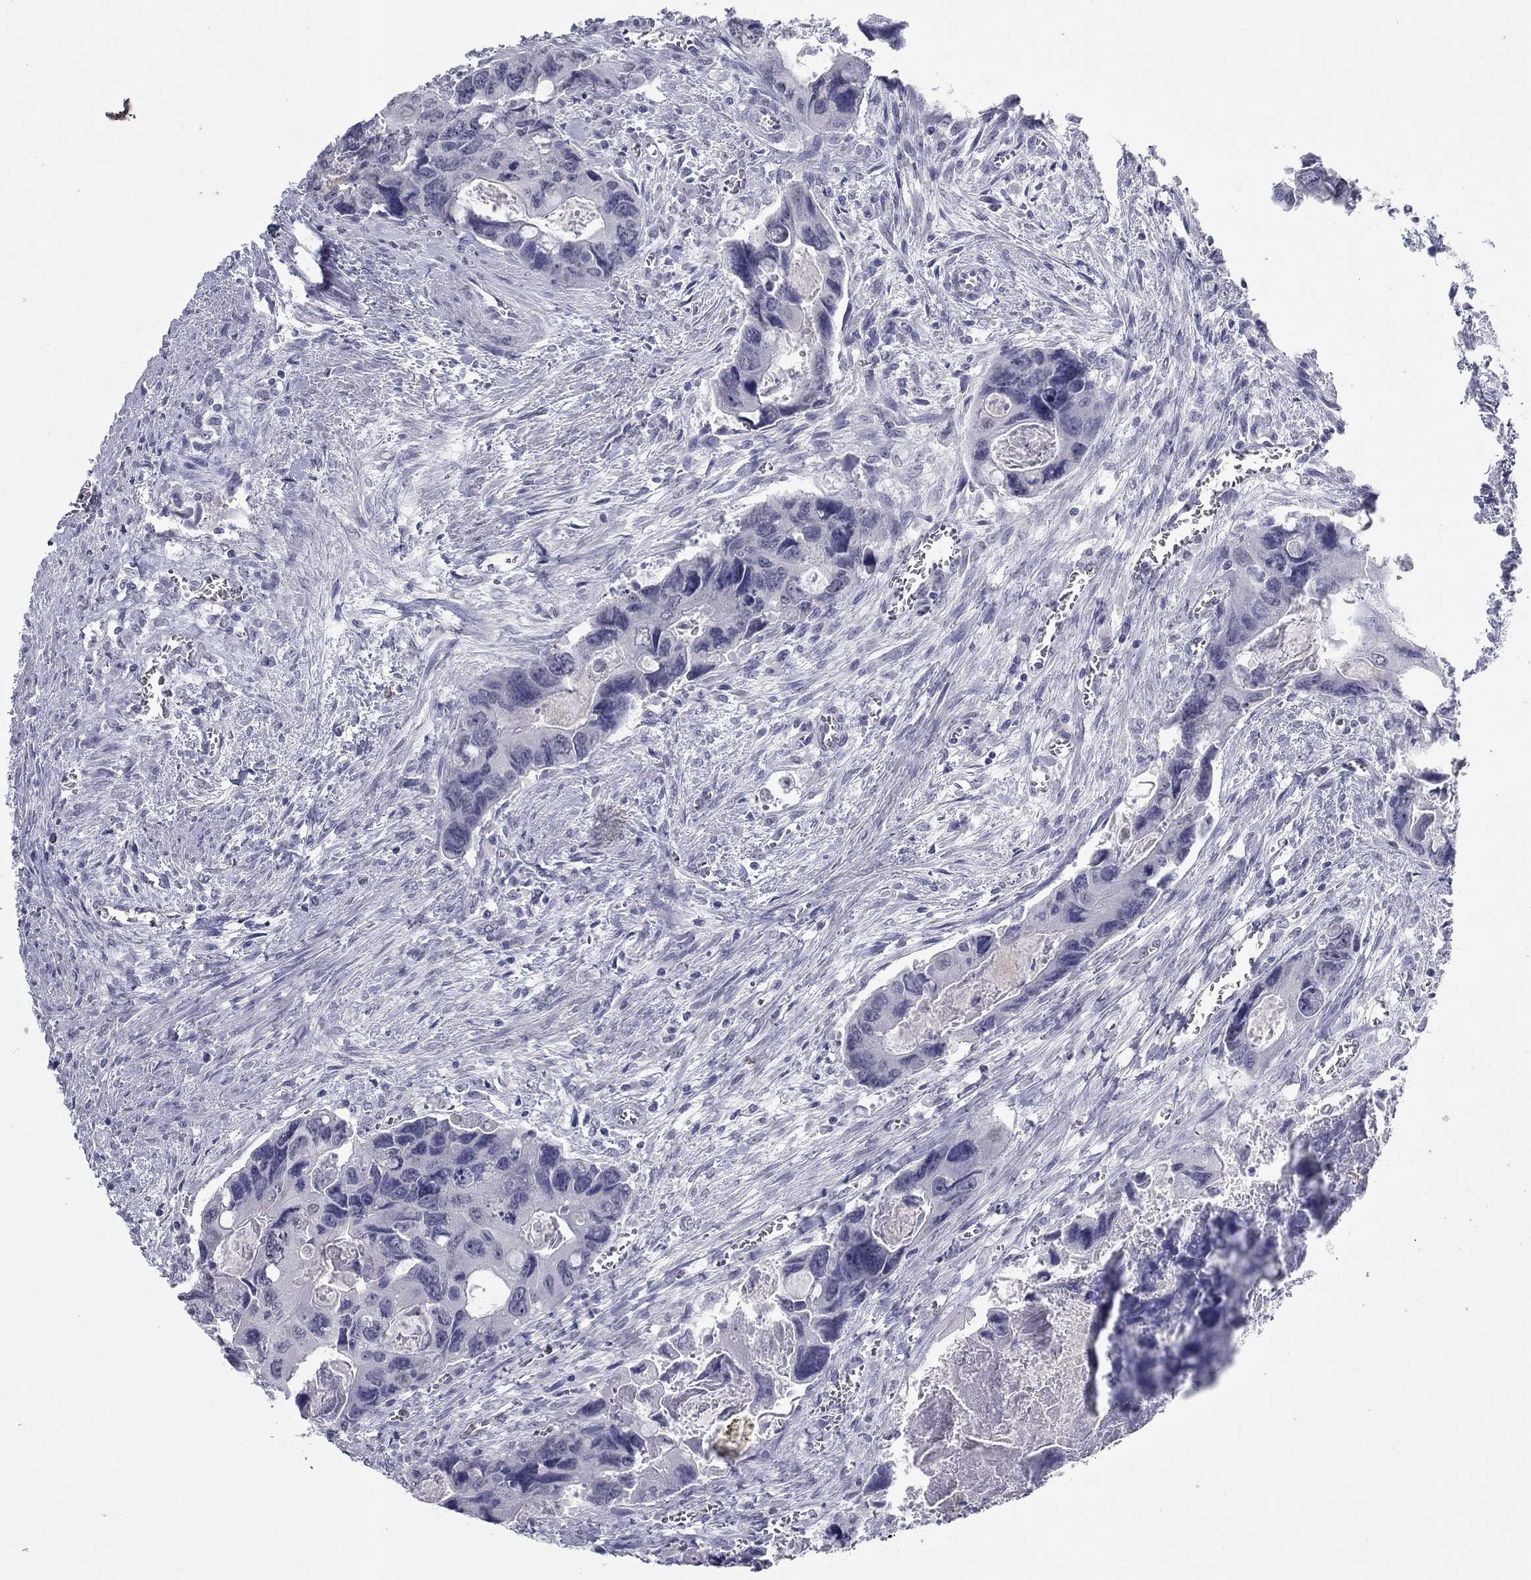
{"staining": {"intensity": "negative", "quantity": "none", "location": "none"}, "tissue": "colorectal cancer", "cell_type": "Tumor cells", "image_type": "cancer", "snomed": [{"axis": "morphology", "description": "Adenocarcinoma, NOS"}, {"axis": "topography", "description": "Rectum"}], "caption": "Immunohistochemical staining of human colorectal adenocarcinoma reveals no significant expression in tumor cells.", "gene": "KRT75", "patient": {"sex": "male", "age": 62}}